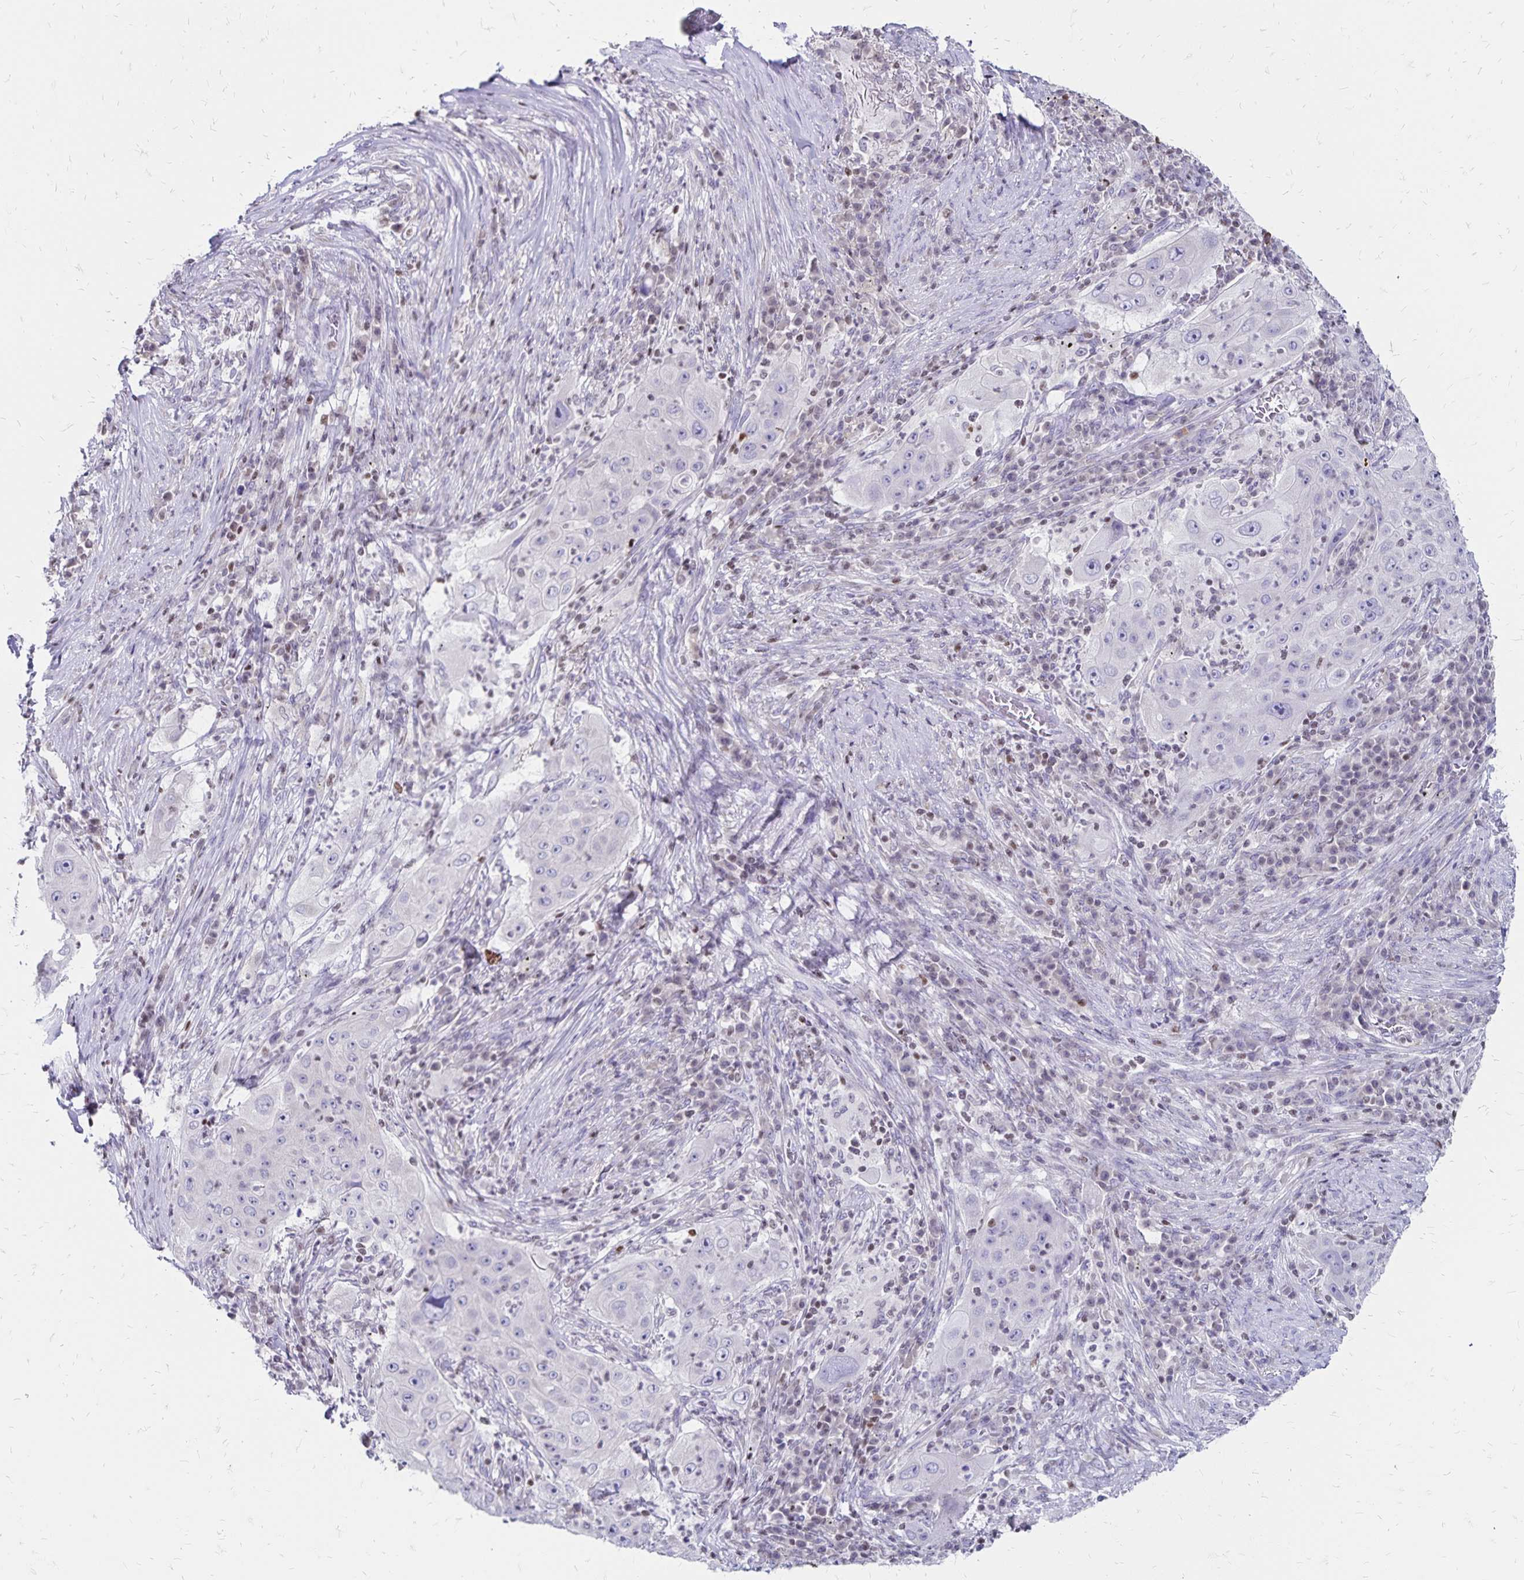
{"staining": {"intensity": "negative", "quantity": "none", "location": "none"}, "tissue": "lung cancer", "cell_type": "Tumor cells", "image_type": "cancer", "snomed": [{"axis": "morphology", "description": "Squamous cell carcinoma, NOS"}, {"axis": "topography", "description": "Lung"}], "caption": "High magnification brightfield microscopy of lung cancer stained with DAB (brown) and counterstained with hematoxylin (blue): tumor cells show no significant positivity.", "gene": "IKZF1", "patient": {"sex": "female", "age": 59}}